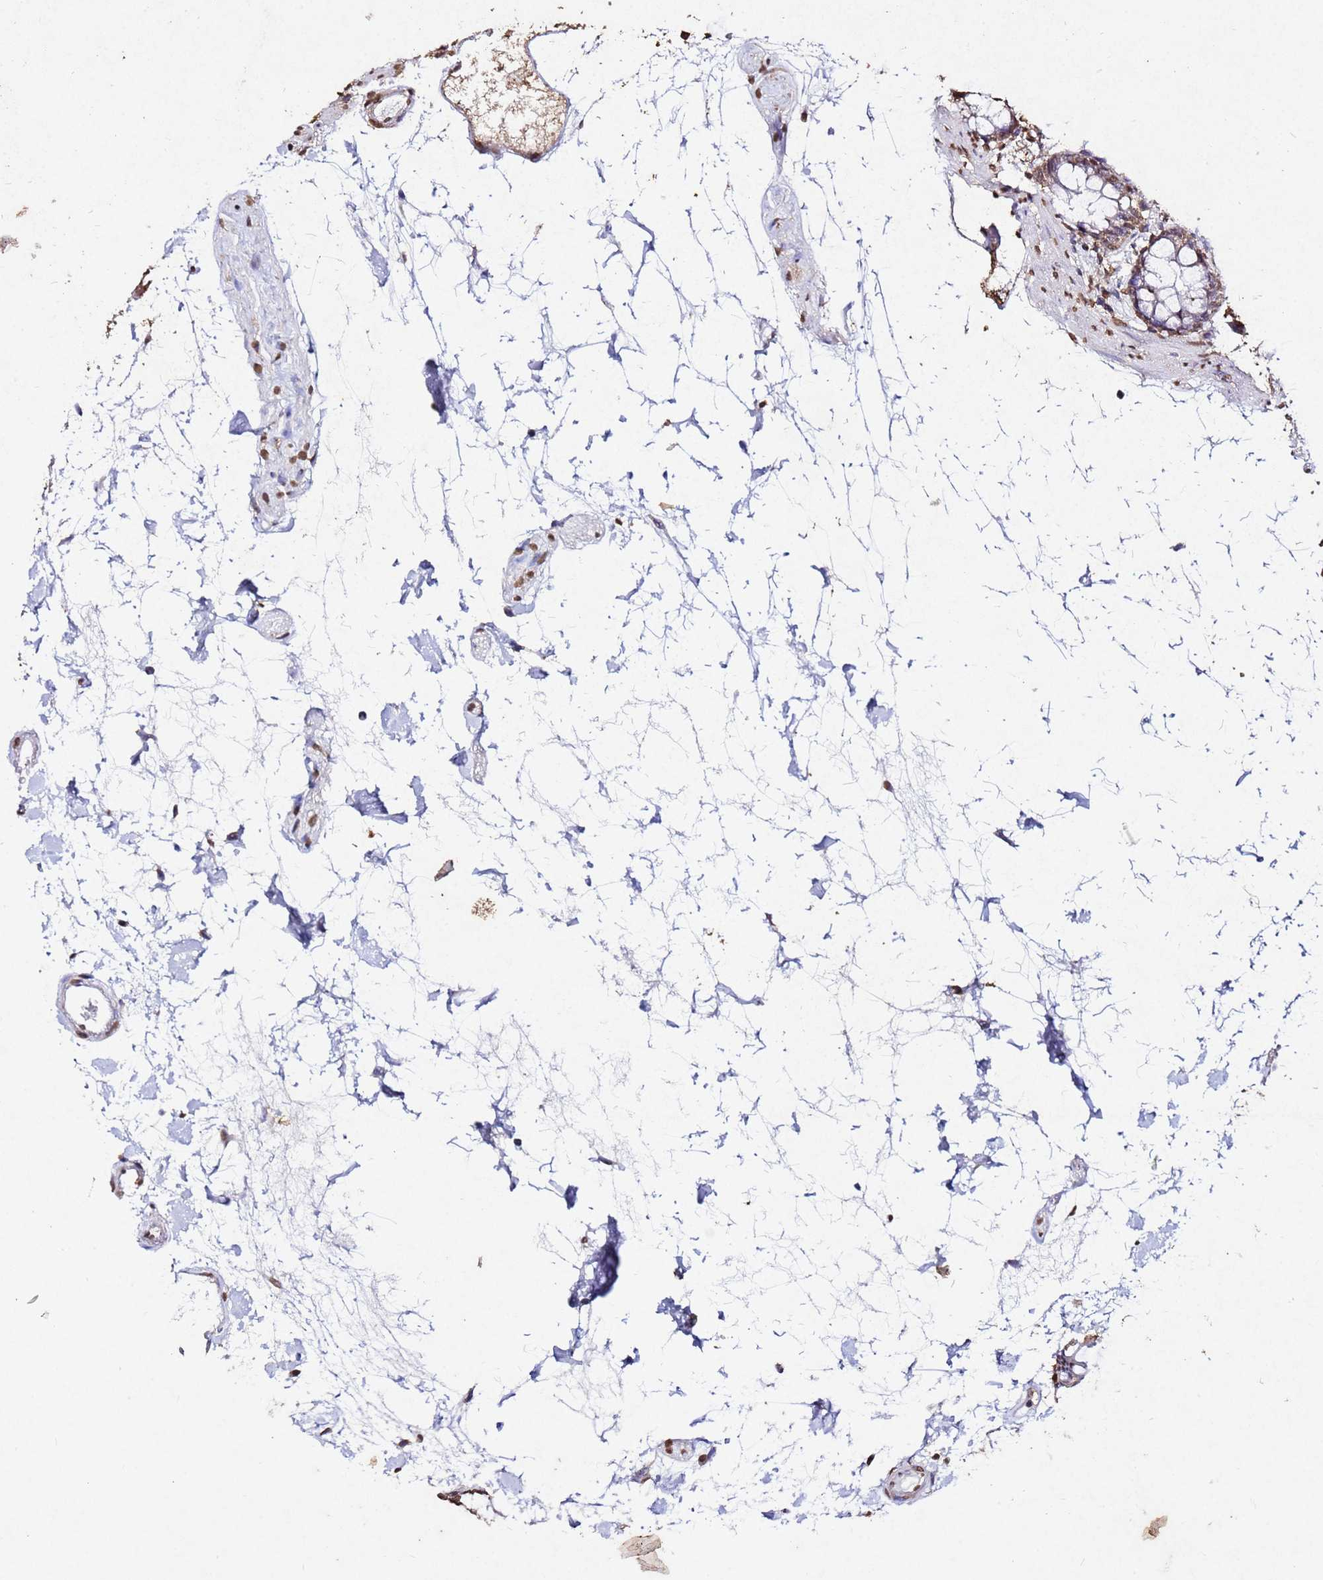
{"staining": {"intensity": "weak", "quantity": ">75%", "location": "nuclear"}, "tissue": "colon", "cell_type": "Endothelial cells", "image_type": "normal", "snomed": [{"axis": "morphology", "description": "Normal tissue, NOS"}, {"axis": "topography", "description": "Colon"}], "caption": "DAB (3,3'-diaminobenzidine) immunohistochemical staining of benign human colon displays weak nuclear protein positivity in approximately >75% of endothelial cells. Using DAB (brown) and hematoxylin (blue) stains, captured at high magnification using brightfield microscopy.", "gene": "MYOCD", "patient": {"sex": "female", "age": 84}}